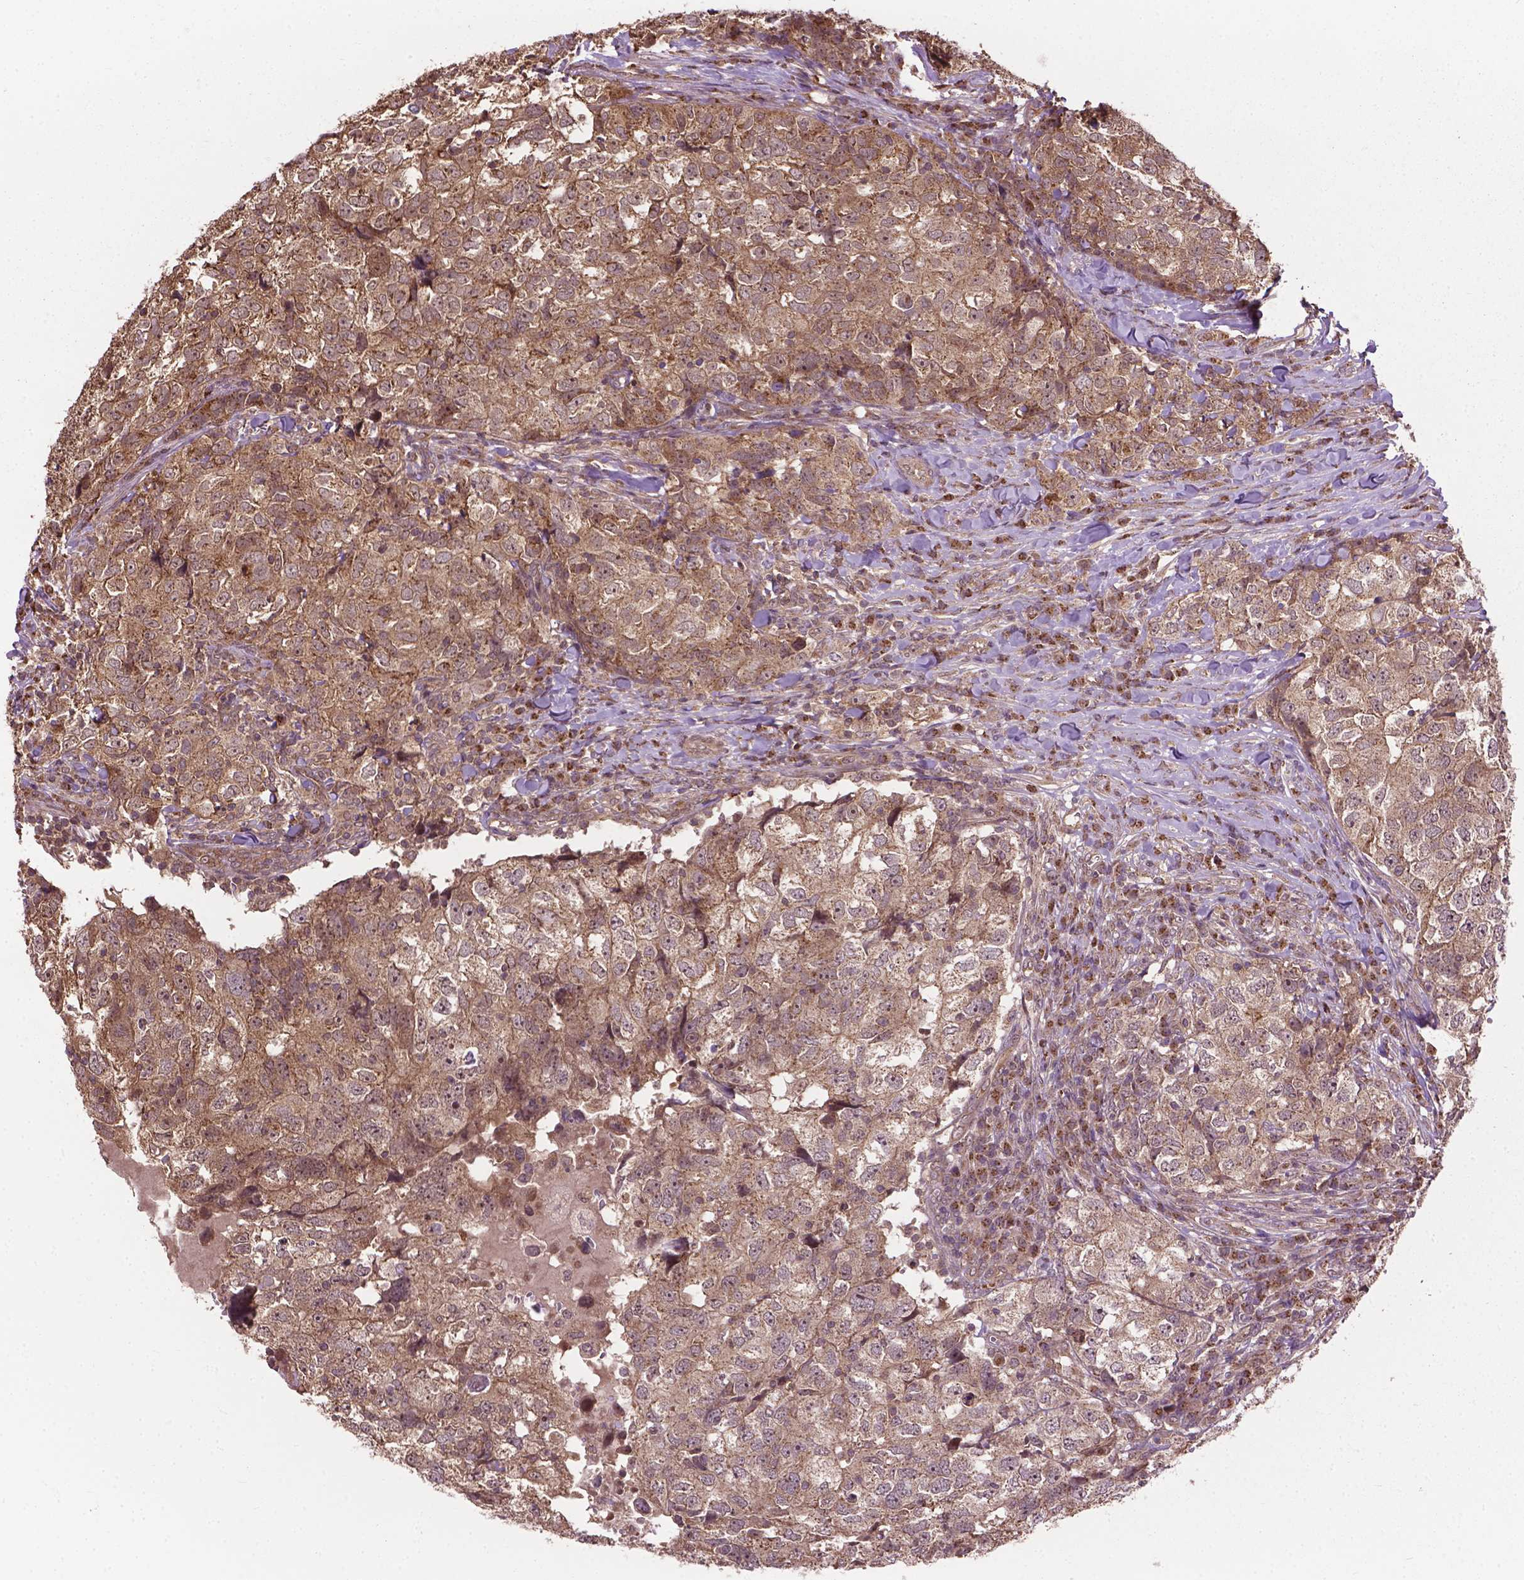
{"staining": {"intensity": "weak", "quantity": "25%-75%", "location": "cytoplasmic/membranous"}, "tissue": "breast cancer", "cell_type": "Tumor cells", "image_type": "cancer", "snomed": [{"axis": "morphology", "description": "Duct carcinoma"}, {"axis": "topography", "description": "Breast"}], "caption": "This photomicrograph exhibits immunohistochemistry (IHC) staining of human breast infiltrating ductal carcinoma, with low weak cytoplasmic/membranous staining in about 25%-75% of tumor cells.", "gene": "PPP1CB", "patient": {"sex": "female", "age": 30}}